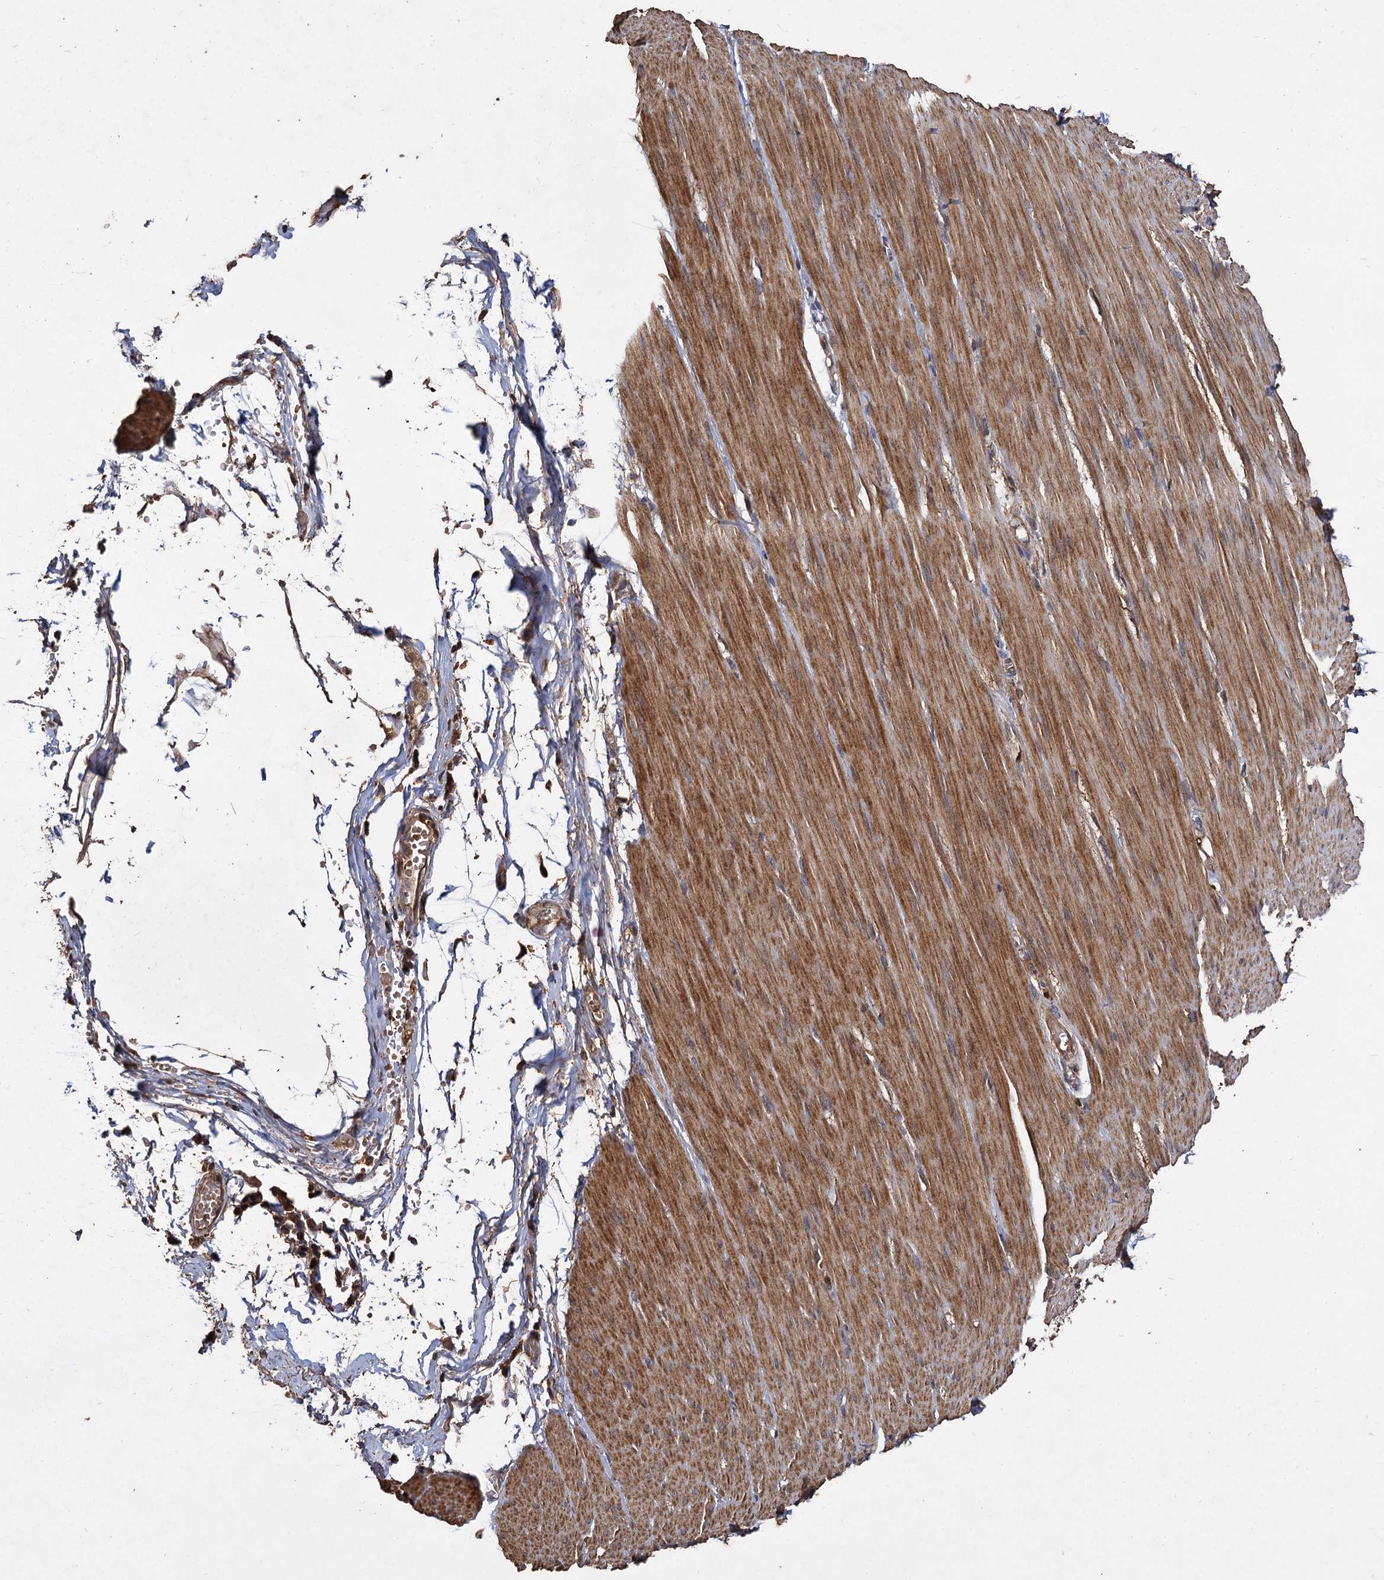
{"staining": {"intensity": "moderate", "quantity": ">75%", "location": "cytoplasmic/membranous"}, "tissue": "smooth muscle", "cell_type": "Smooth muscle cells", "image_type": "normal", "snomed": [{"axis": "morphology", "description": "Normal tissue, NOS"}, {"axis": "morphology", "description": "Adenocarcinoma, NOS"}, {"axis": "topography", "description": "Colon"}, {"axis": "topography", "description": "Peripheral nerve tissue"}], "caption": "This is an image of IHC staining of normal smooth muscle, which shows moderate expression in the cytoplasmic/membranous of smooth muscle cells.", "gene": "GCLC", "patient": {"sex": "male", "age": 14}}